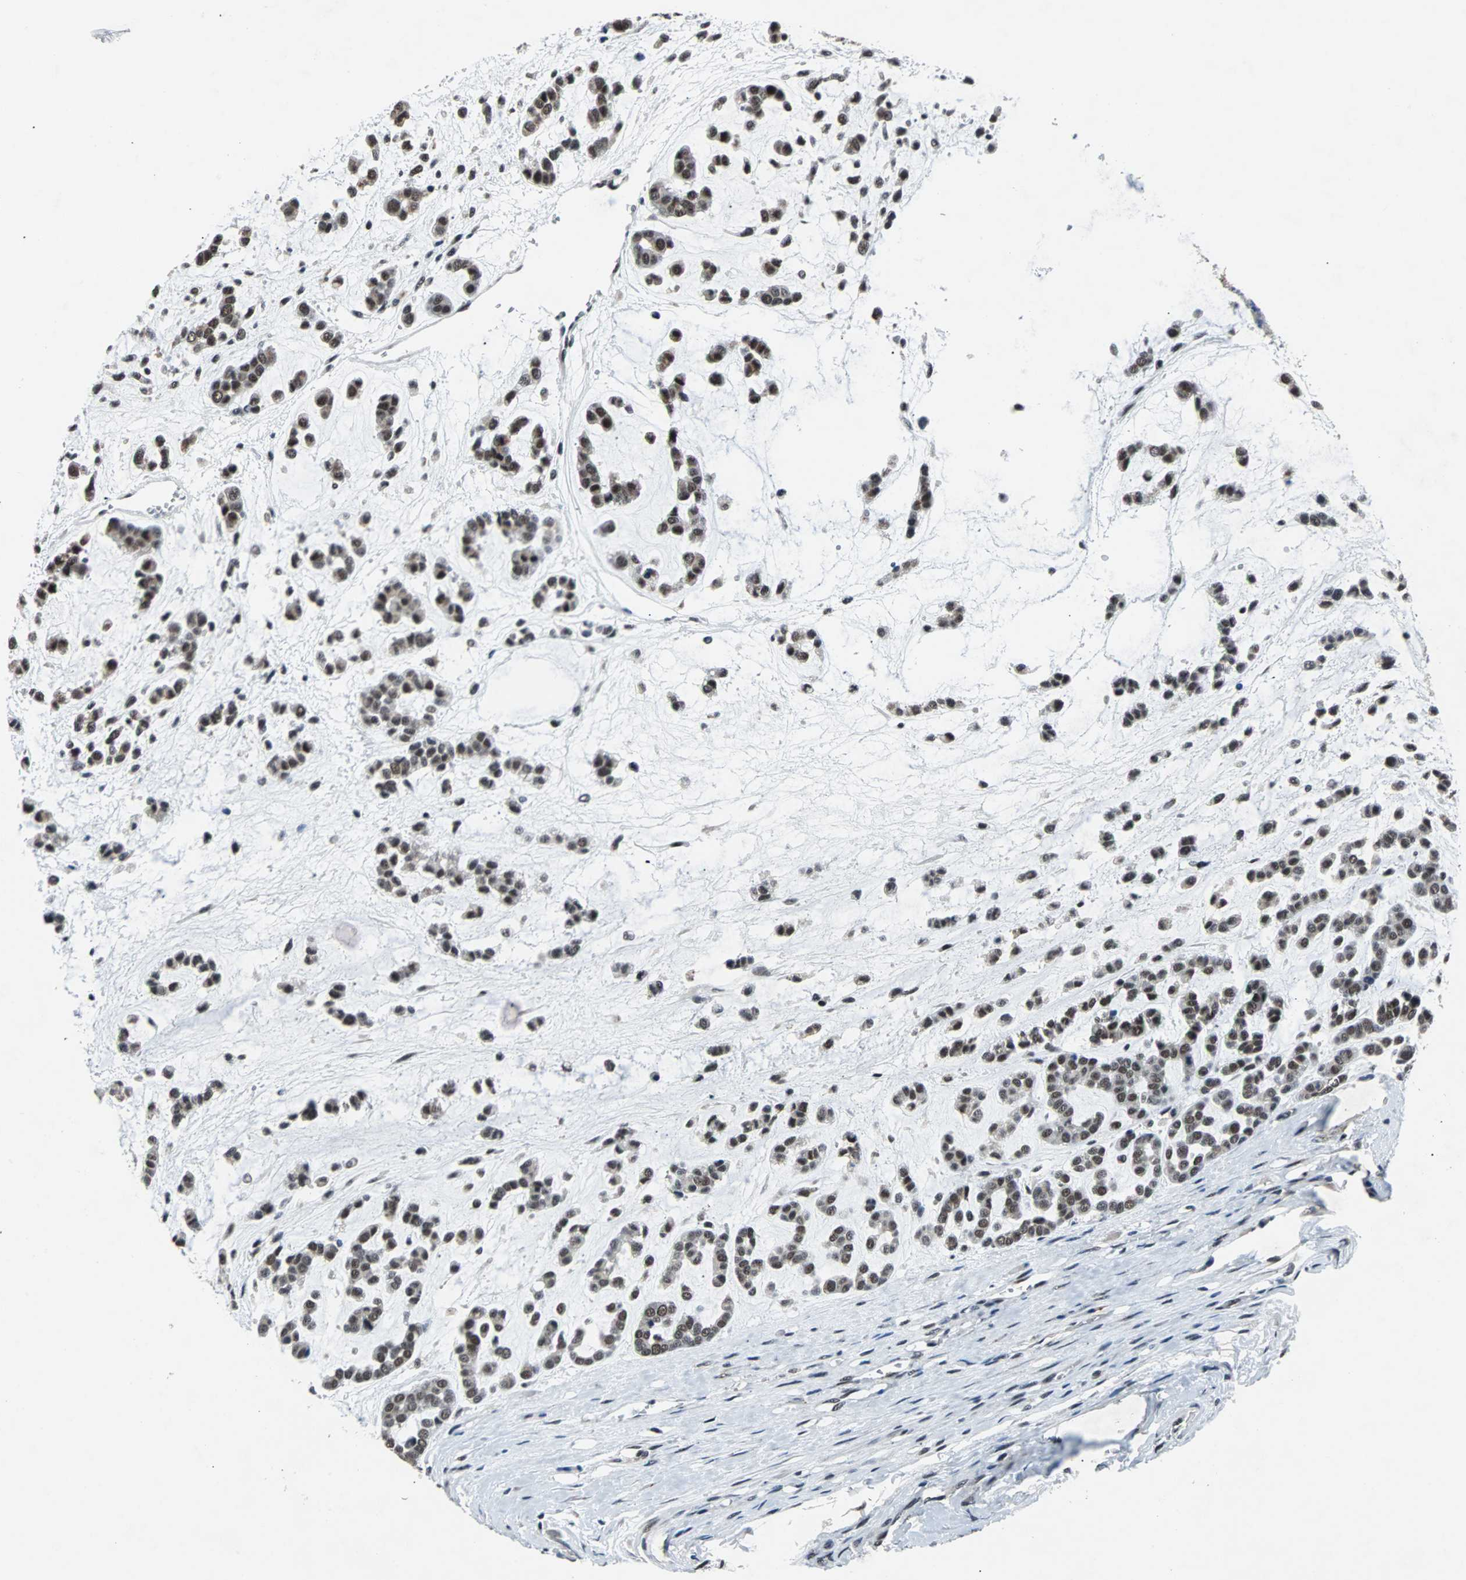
{"staining": {"intensity": "moderate", "quantity": ">75%", "location": "nuclear"}, "tissue": "head and neck cancer", "cell_type": "Tumor cells", "image_type": "cancer", "snomed": [{"axis": "morphology", "description": "Adenocarcinoma, NOS"}, {"axis": "morphology", "description": "Adenoma, NOS"}, {"axis": "topography", "description": "Head-Neck"}], "caption": "Immunohistochemistry (IHC) (DAB (3,3'-diaminobenzidine)) staining of head and neck cancer (adenoma) exhibits moderate nuclear protein positivity in about >75% of tumor cells.", "gene": "USP28", "patient": {"sex": "female", "age": 55}}